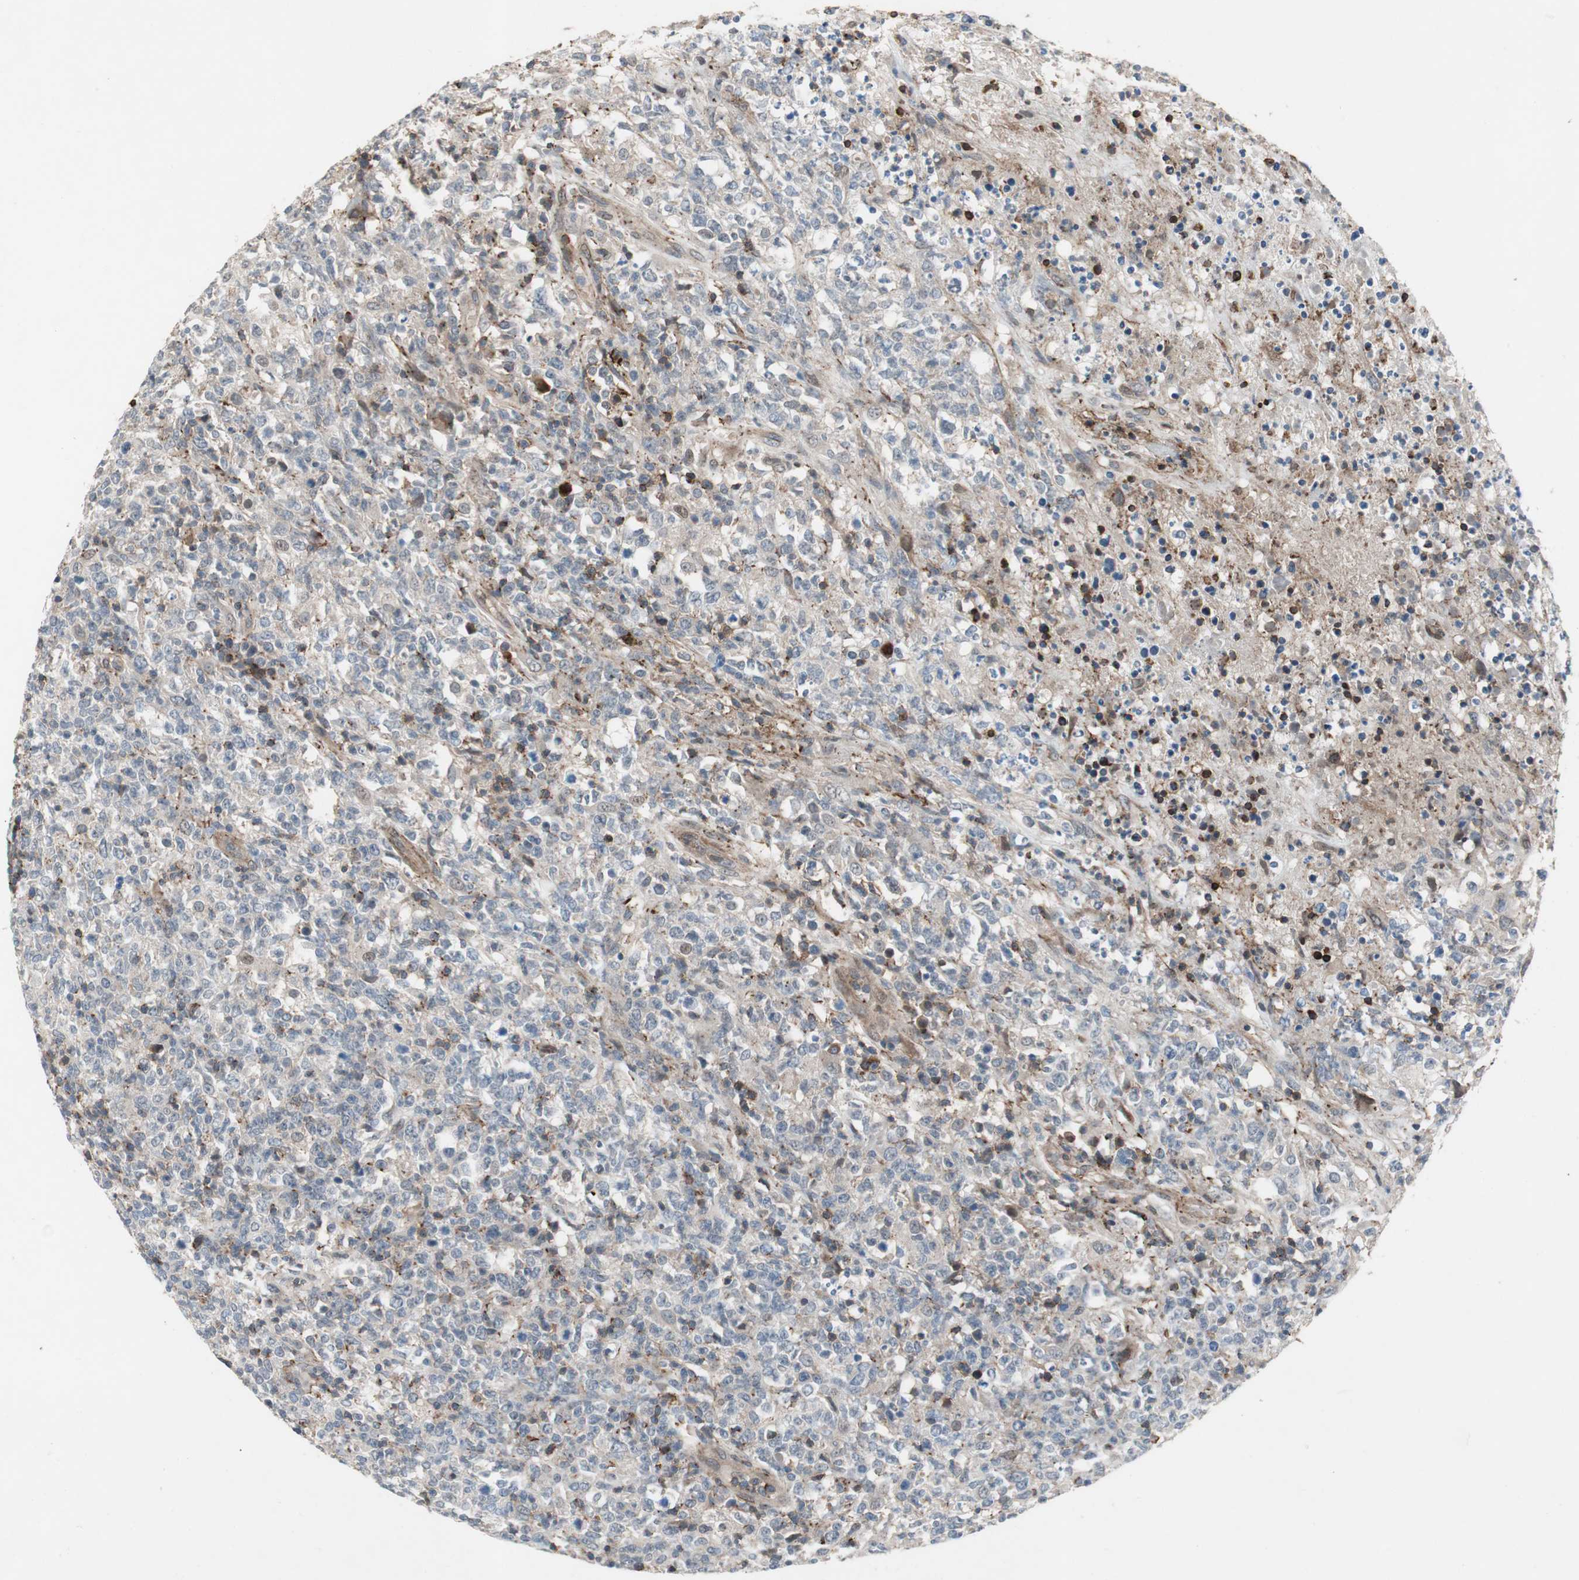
{"staining": {"intensity": "negative", "quantity": "none", "location": "none"}, "tissue": "lymphoma", "cell_type": "Tumor cells", "image_type": "cancer", "snomed": [{"axis": "morphology", "description": "Malignant lymphoma, non-Hodgkin's type, High grade"}, {"axis": "topography", "description": "Lymph node"}], "caption": "Micrograph shows no protein expression in tumor cells of high-grade malignant lymphoma, non-Hodgkin's type tissue.", "gene": "GRHL1", "patient": {"sex": "female", "age": 84}}